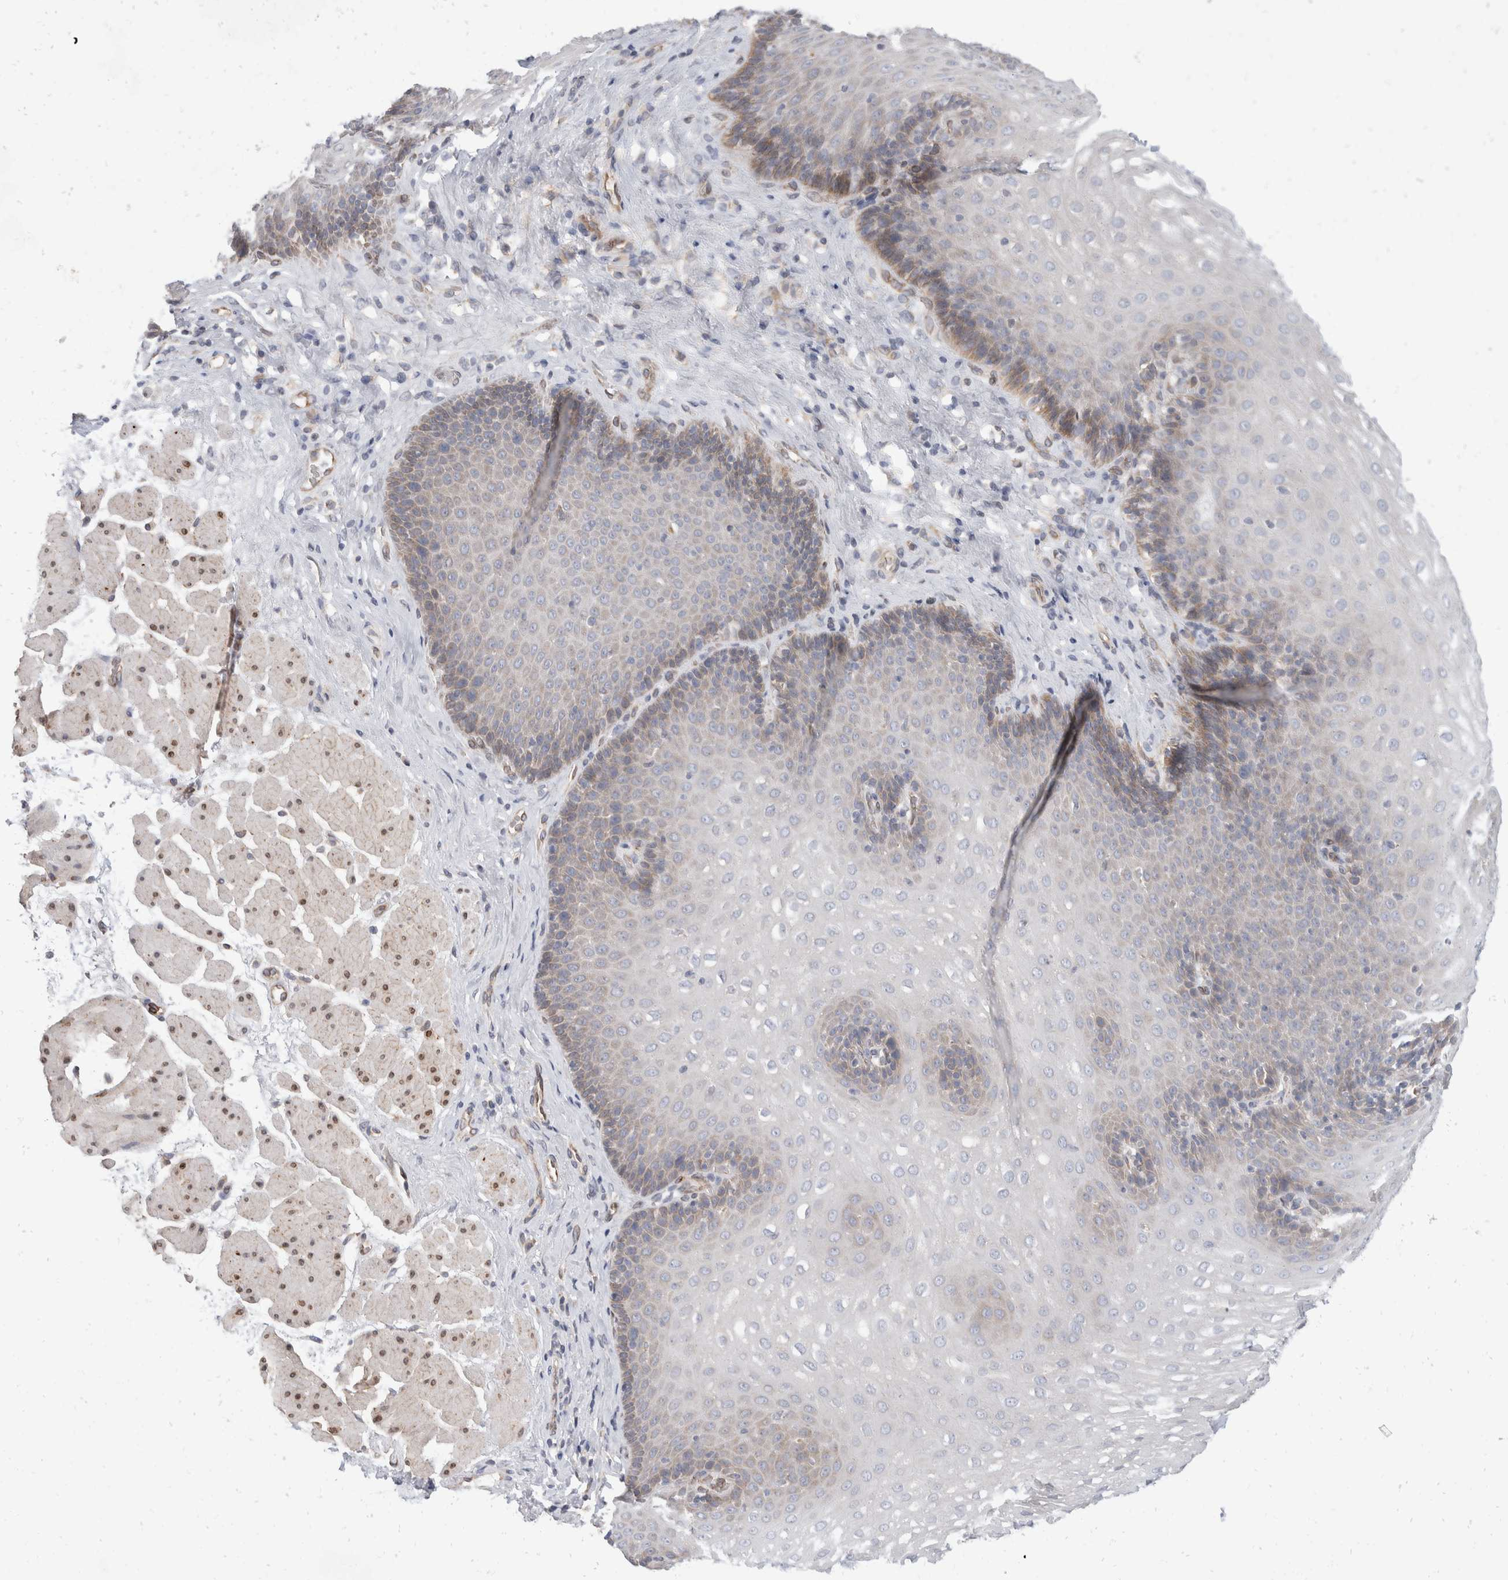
{"staining": {"intensity": "moderate", "quantity": "<25%", "location": "cytoplasmic/membranous"}, "tissue": "esophagus", "cell_type": "Squamous epithelial cells", "image_type": "normal", "snomed": [{"axis": "morphology", "description": "Normal tissue, NOS"}, {"axis": "topography", "description": "Esophagus"}], "caption": "High-magnification brightfield microscopy of normal esophagus stained with DAB (brown) and counterstained with hematoxylin (blue). squamous epithelial cells exhibit moderate cytoplasmic/membranous expression is present in approximately<25% of cells.", "gene": "TMEM245", "patient": {"sex": "female", "age": 66}}